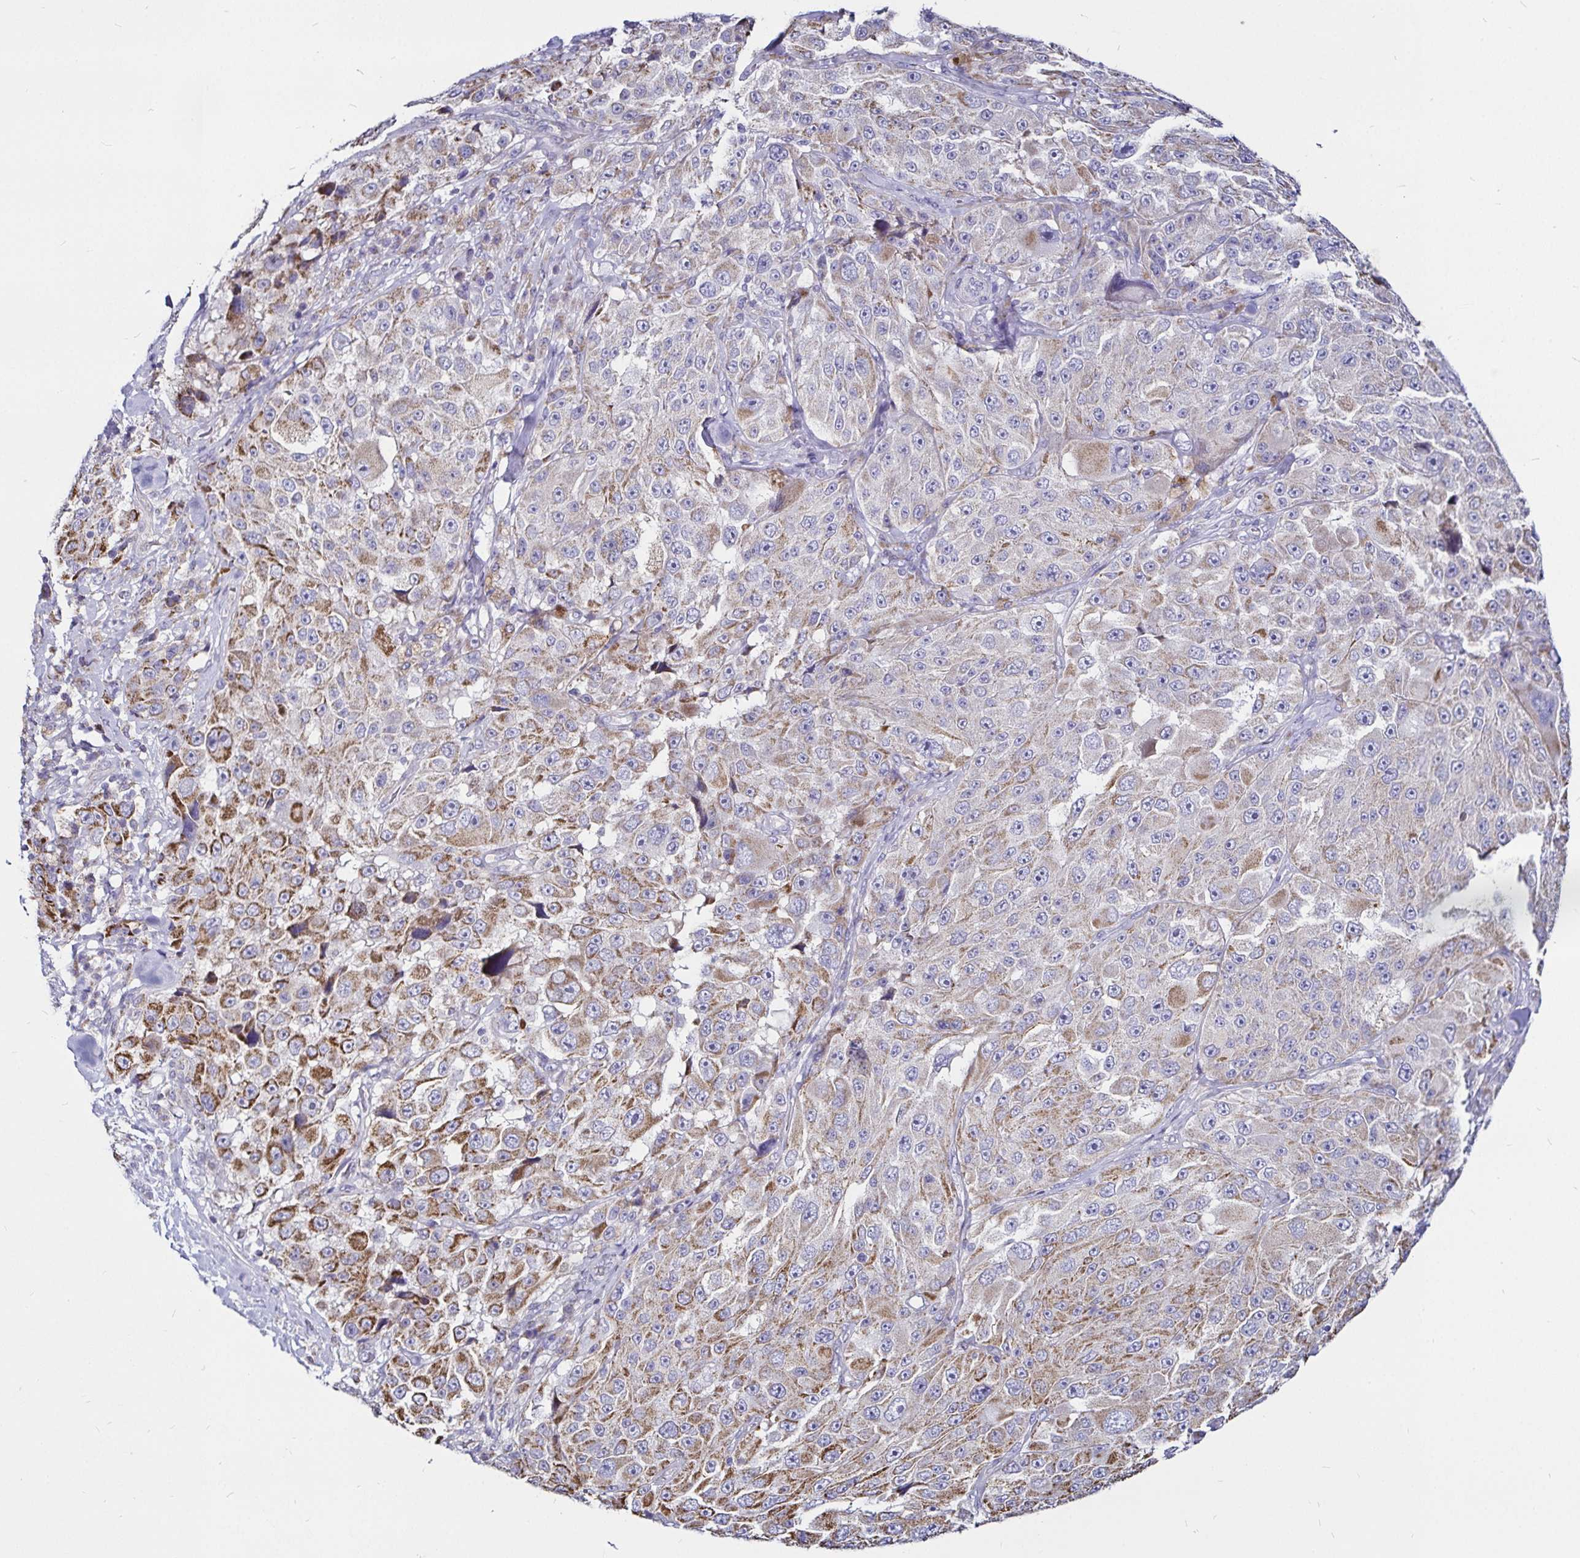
{"staining": {"intensity": "moderate", "quantity": "25%-75%", "location": "cytoplasmic/membranous"}, "tissue": "melanoma", "cell_type": "Tumor cells", "image_type": "cancer", "snomed": [{"axis": "morphology", "description": "Malignant melanoma, Metastatic site"}, {"axis": "topography", "description": "Lymph node"}], "caption": "About 25%-75% of tumor cells in human melanoma demonstrate moderate cytoplasmic/membranous protein positivity as visualized by brown immunohistochemical staining.", "gene": "PGAM2", "patient": {"sex": "male", "age": 62}}